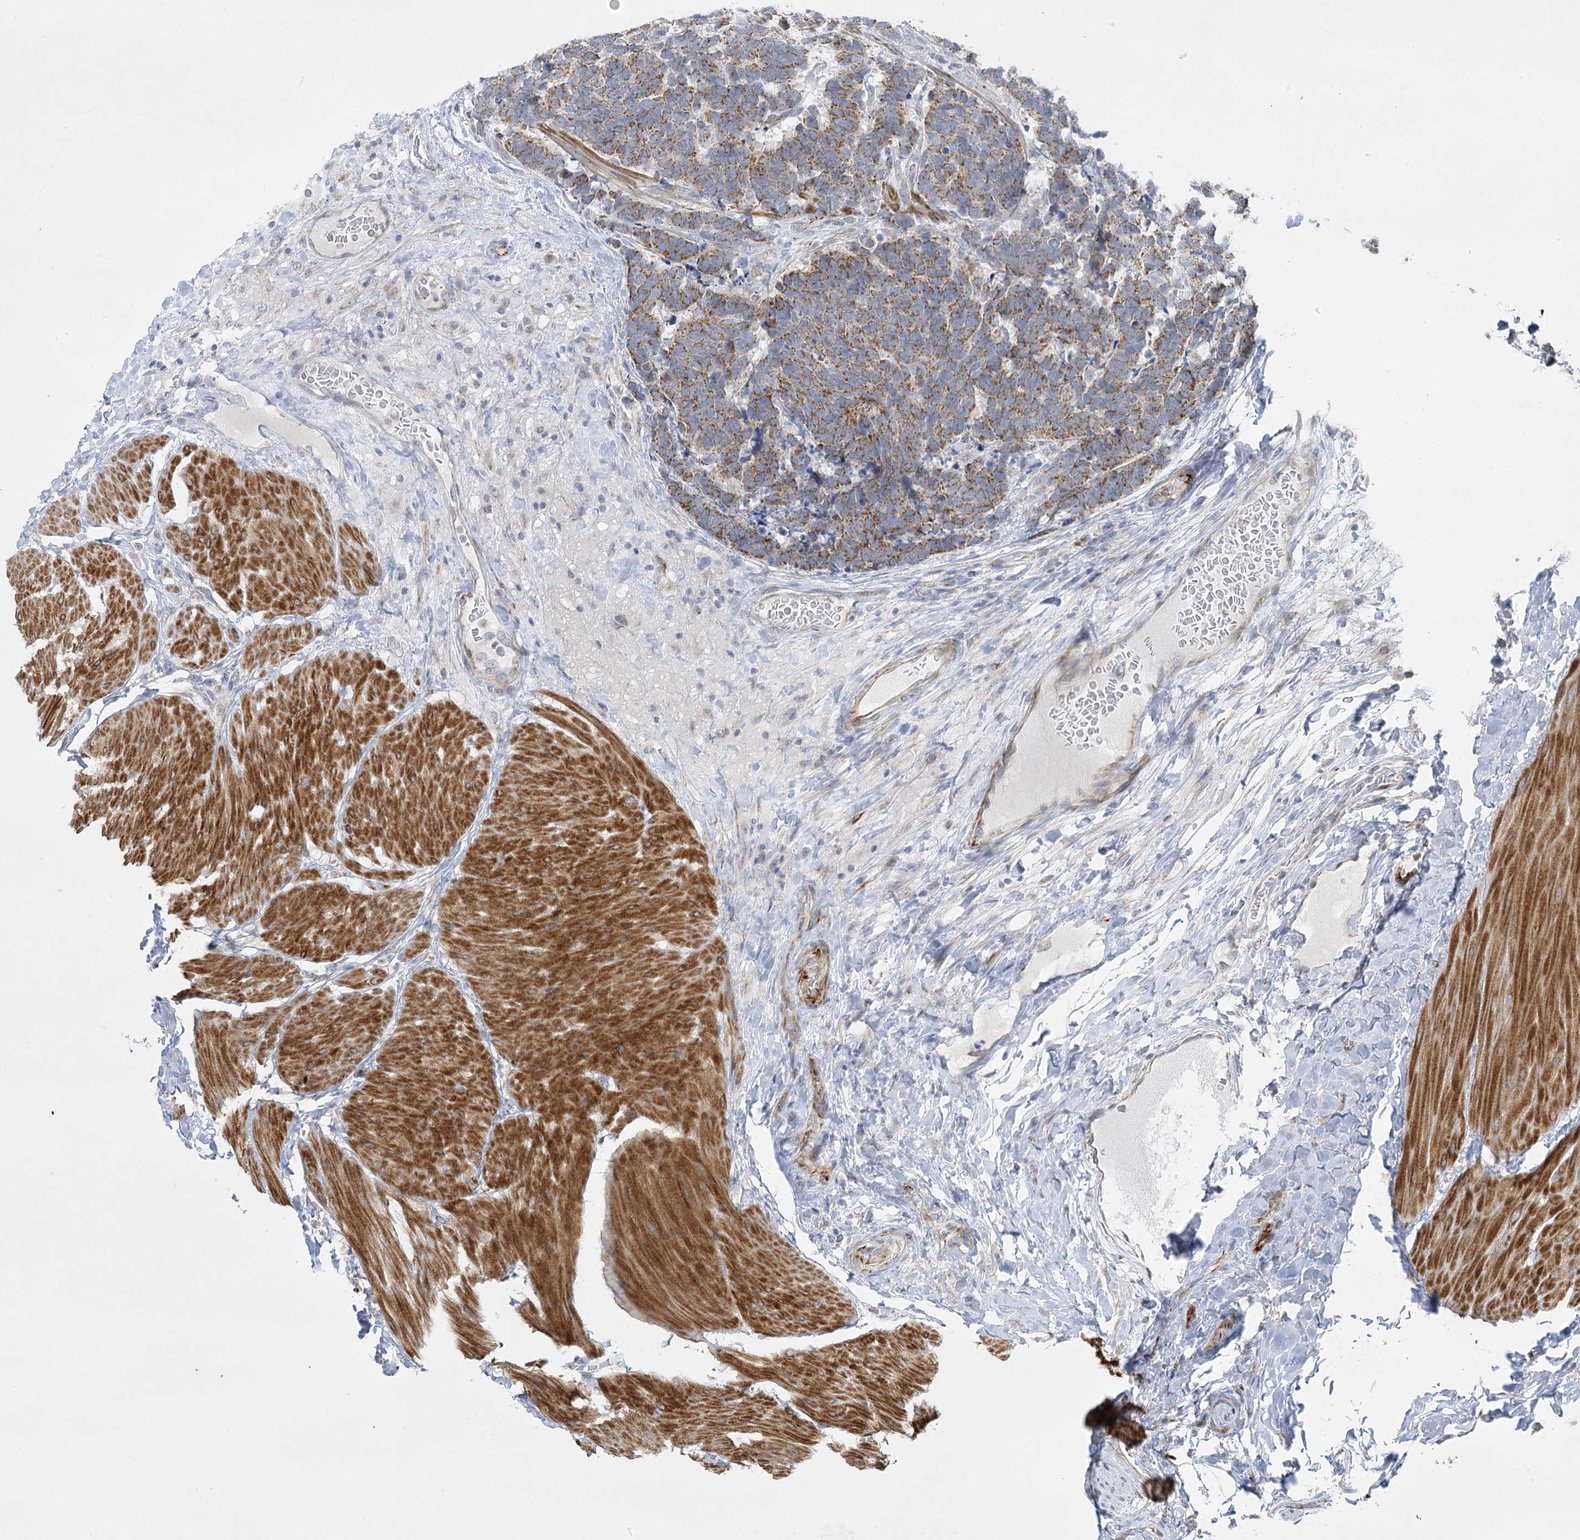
{"staining": {"intensity": "moderate", "quantity": ">75%", "location": "cytoplasmic/membranous"}, "tissue": "carcinoid", "cell_type": "Tumor cells", "image_type": "cancer", "snomed": [{"axis": "morphology", "description": "Carcinoma, NOS"}, {"axis": "morphology", "description": "Carcinoid, malignant, NOS"}, {"axis": "topography", "description": "Urinary bladder"}], "caption": "This is a photomicrograph of immunohistochemistry staining of carcinoma, which shows moderate staining in the cytoplasmic/membranous of tumor cells.", "gene": "DHTKD1", "patient": {"sex": "male", "age": 57}}